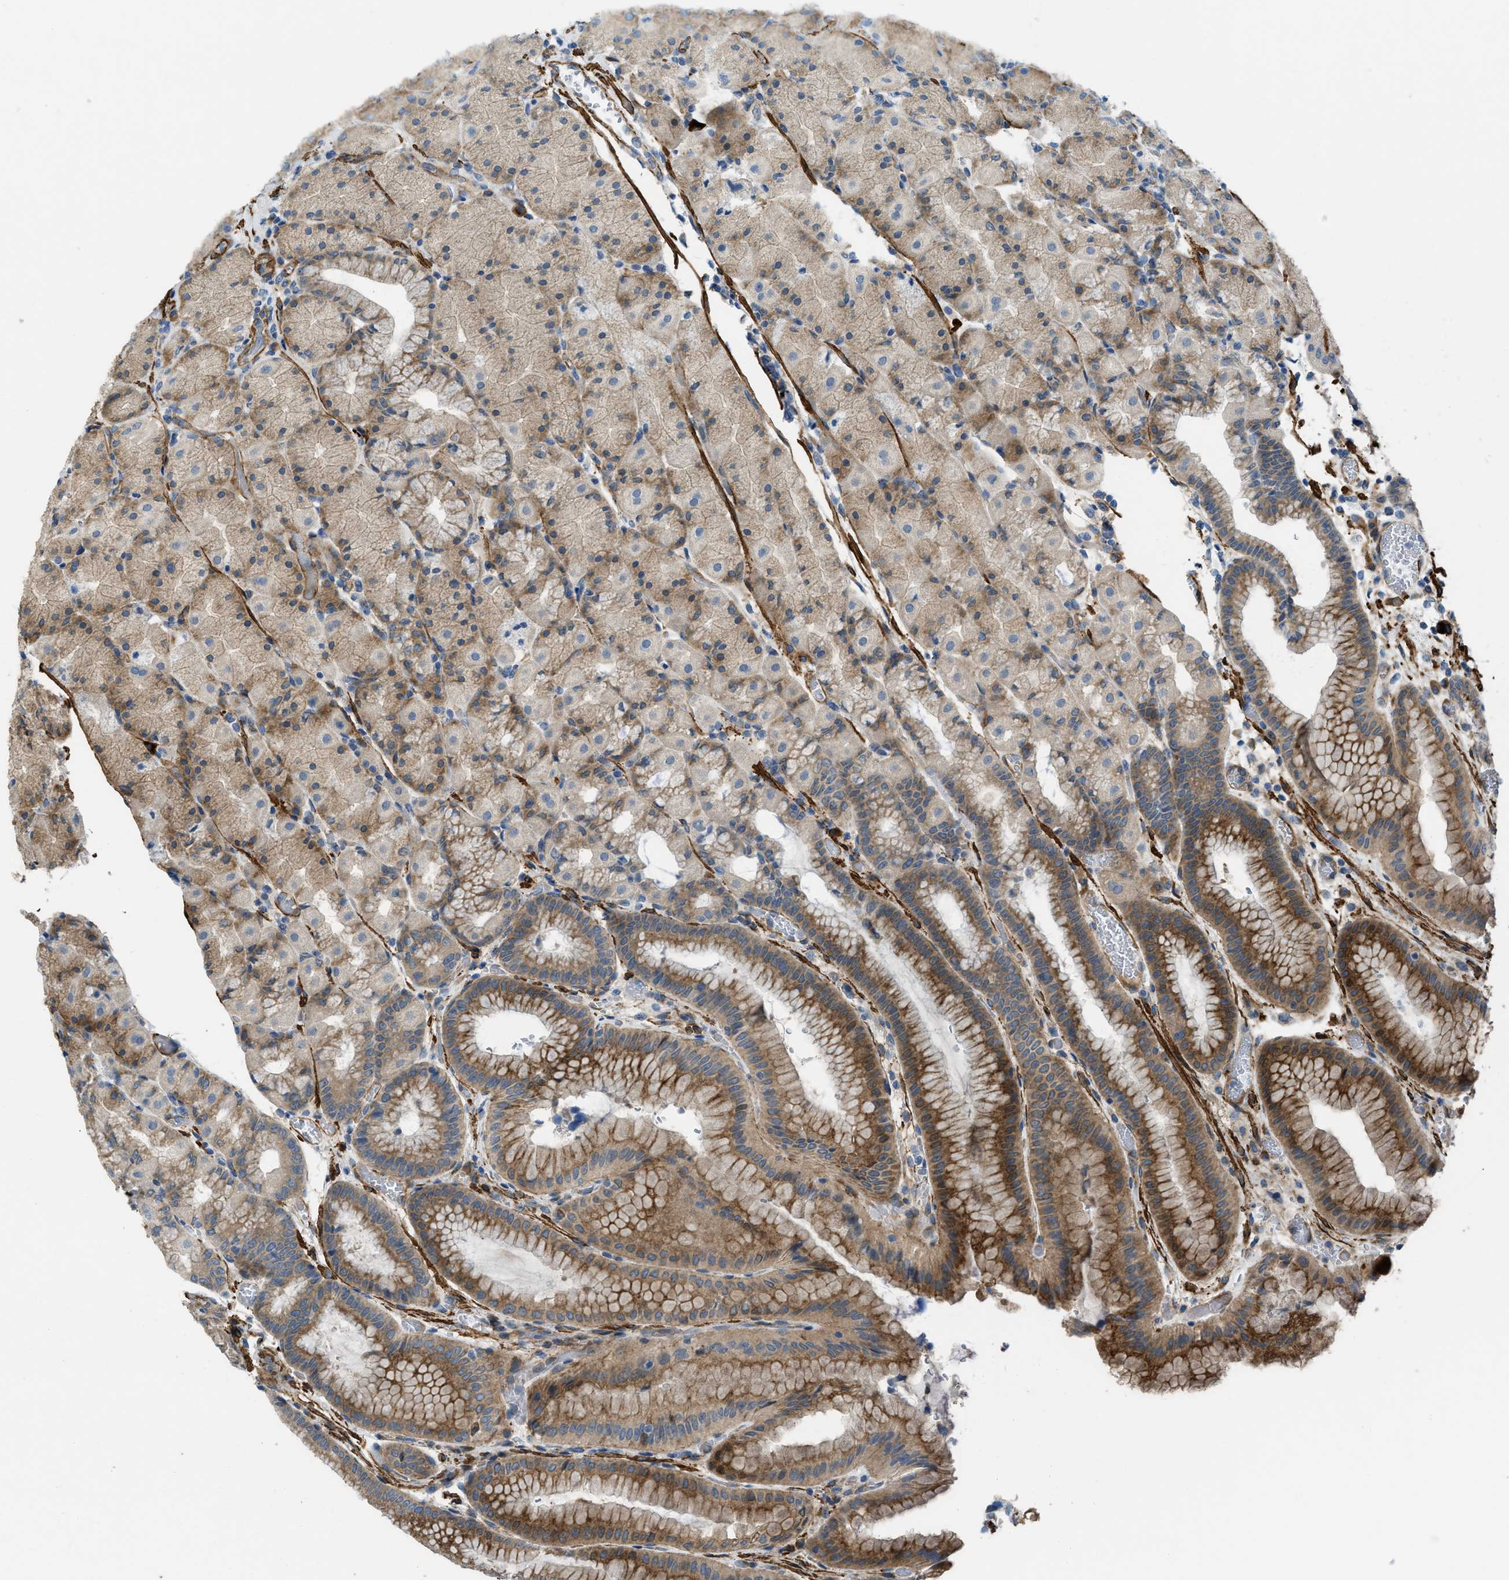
{"staining": {"intensity": "strong", "quantity": "25%-75%", "location": "cytoplasmic/membranous"}, "tissue": "stomach", "cell_type": "Glandular cells", "image_type": "normal", "snomed": [{"axis": "morphology", "description": "Normal tissue, NOS"}, {"axis": "morphology", "description": "Carcinoid, malignant, NOS"}, {"axis": "topography", "description": "Stomach, upper"}], "caption": "Immunohistochemistry (DAB (3,3'-diaminobenzidine)) staining of unremarkable stomach exhibits strong cytoplasmic/membranous protein expression in about 25%-75% of glandular cells.", "gene": "BMPR1A", "patient": {"sex": "male", "age": 39}}